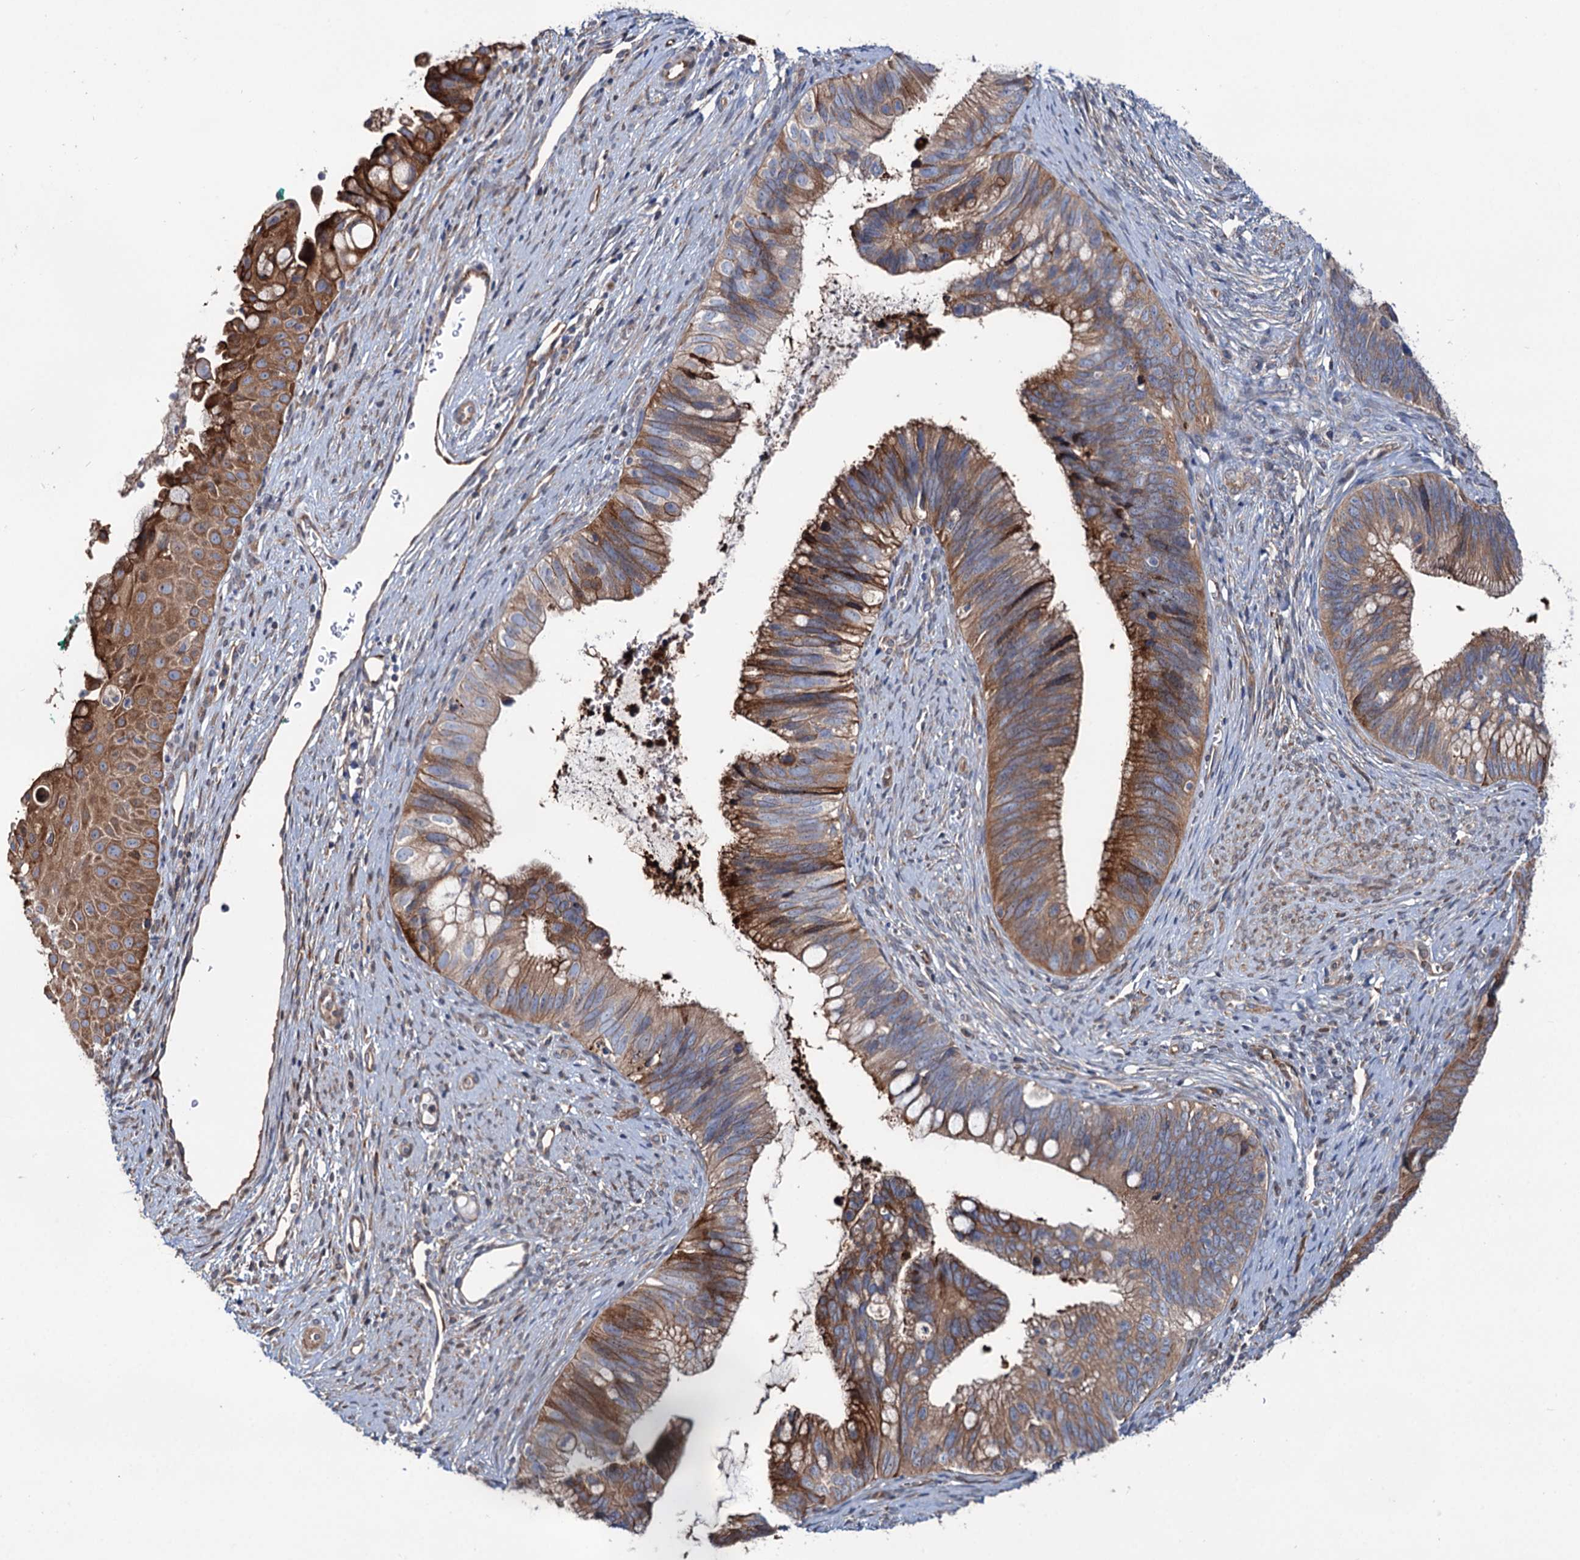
{"staining": {"intensity": "moderate", "quantity": ">75%", "location": "cytoplasmic/membranous"}, "tissue": "cervical cancer", "cell_type": "Tumor cells", "image_type": "cancer", "snomed": [{"axis": "morphology", "description": "Adenocarcinoma, NOS"}, {"axis": "topography", "description": "Cervix"}], "caption": "Tumor cells exhibit moderate cytoplasmic/membranous staining in about >75% of cells in cervical adenocarcinoma.", "gene": "PTDSS2", "patient": {"sex": "female", "age": 42}}